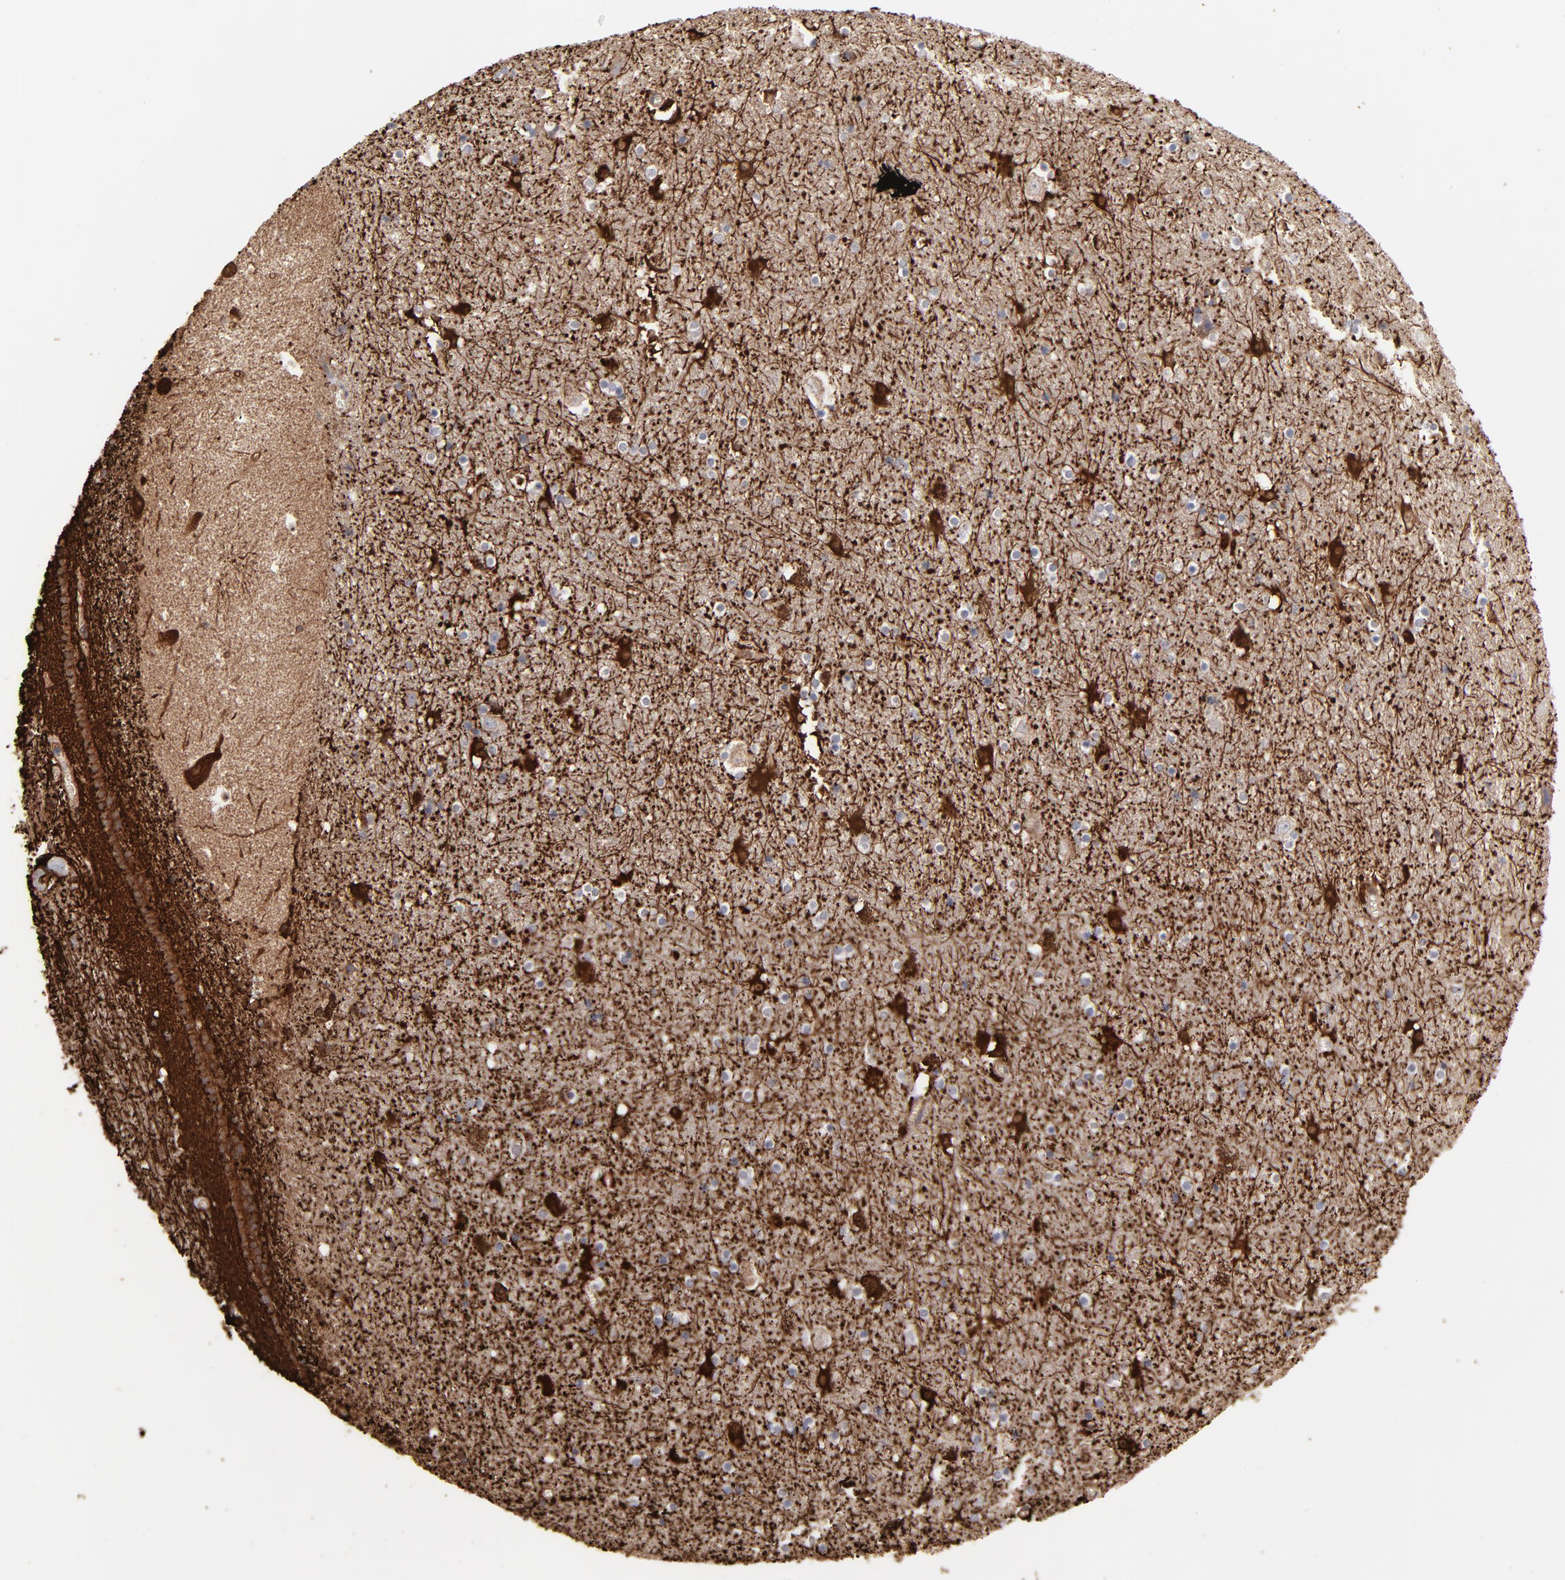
{"staining": {"intensity": "strong", "quantity": "25%-75%", "location": "cytoplasmic/membranous"}, "tissue": "hippocampus", "cell_type": "Glial cells", "image_type": "normal", "snomed": [{"axis": "morphology", "description": "Normal tissue, NOS"}, {"axis": "topography", "description": "Hippocampus"}], "caption": "Strong cytoplasmic/membranous positivity for a protein is identified in approximately 25%-75% of glial cells of unremarkable hippocampus using immunohistochemistry.", "gene": "PXN", "patient": {"sex": "male", "age": 45}}